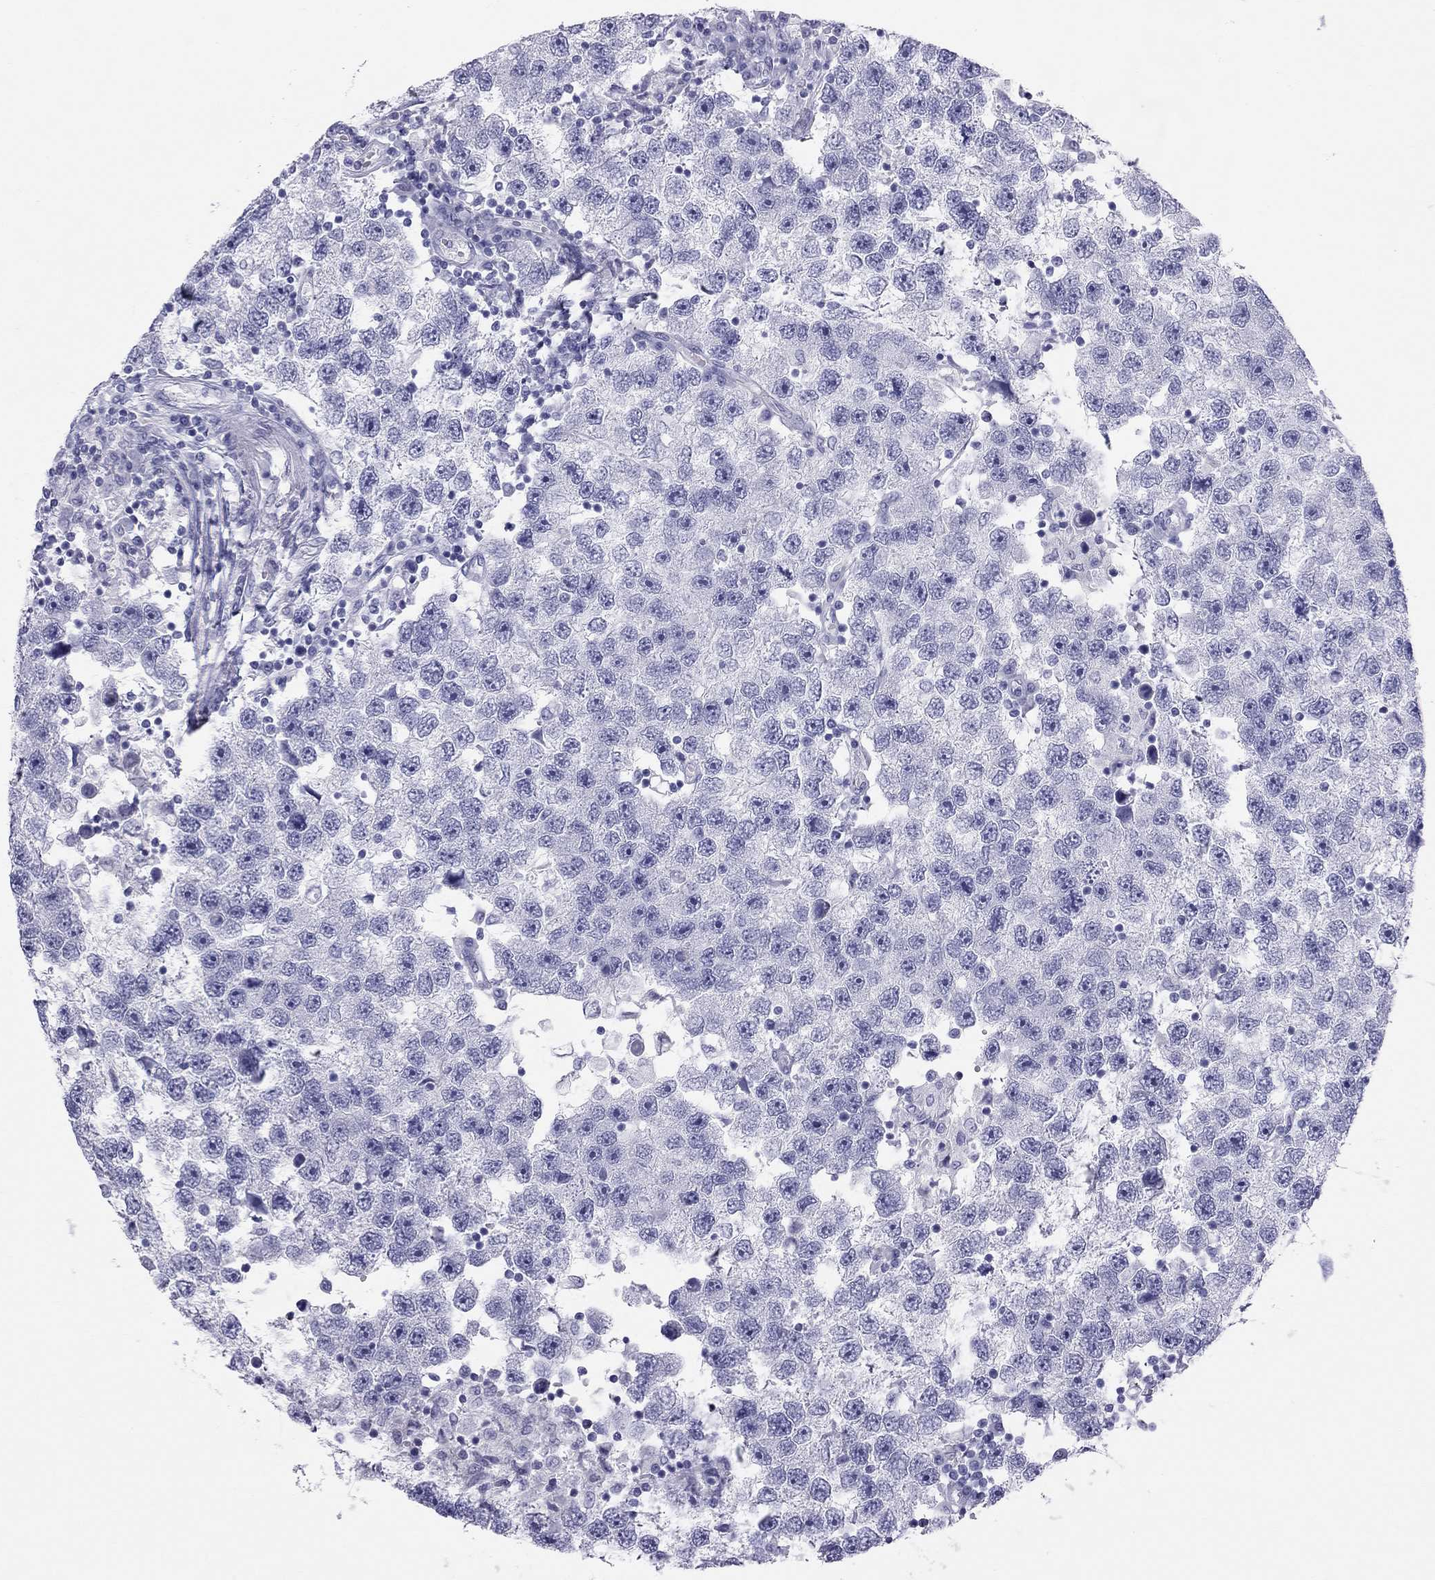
{"staining": {"intensity": "negative", "quantity": "none", "location": "none"}, "tissue": "testis cancer", "cell_type": "Tumor cells", "image_type": "cancer", "snomed": [{"axis": "morphology", "description": "Seminoma, NOS"}, {"axis": "topography", "description": "Testis"}], "caption": "Tumor cells are negative for brown protein staining in testis cancer (seminoma).", "gene": "TRPM3", "patient": {"sex": "male", "age": 26}}